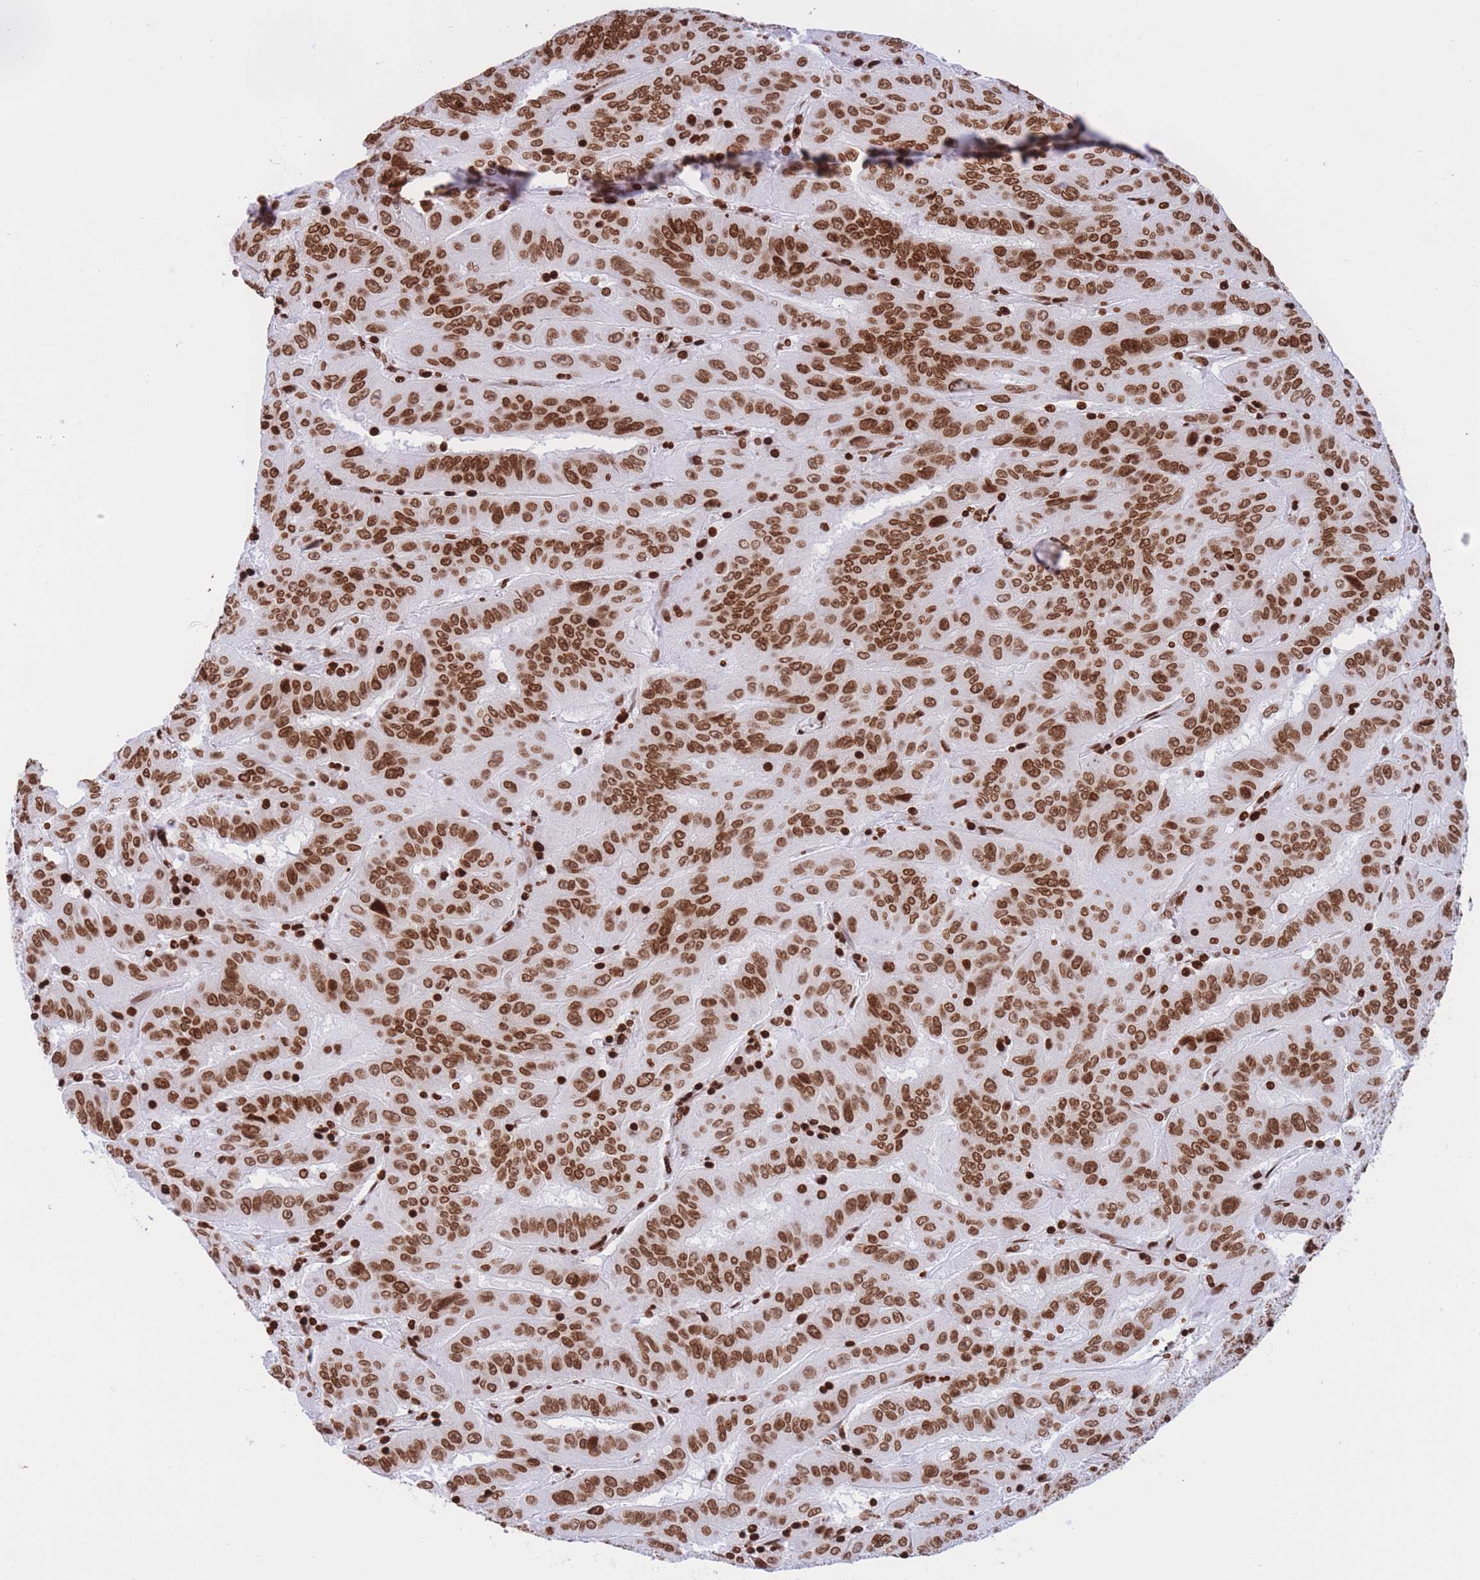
{"staining": {"intensity": "moderate", "quantity": ">75%", "location": "nuclear"}, "tissue": "pancreatic cancer", "cell_type": "Tumor cells", "image_type": "cancer", "snomed": [{"axis": "morphology", "description": "Adenocarcinoma, NOS"}, {"axis": "topography", "description": "Pancreas"}], "caption": "This is a histology image of IHC staining of adenocarcinoma (pancreatic), which shows moderate staining in the nuclear of tumor cells.", "gene": "H2BC11", "patient": {"sex": "male", "age": 63}}